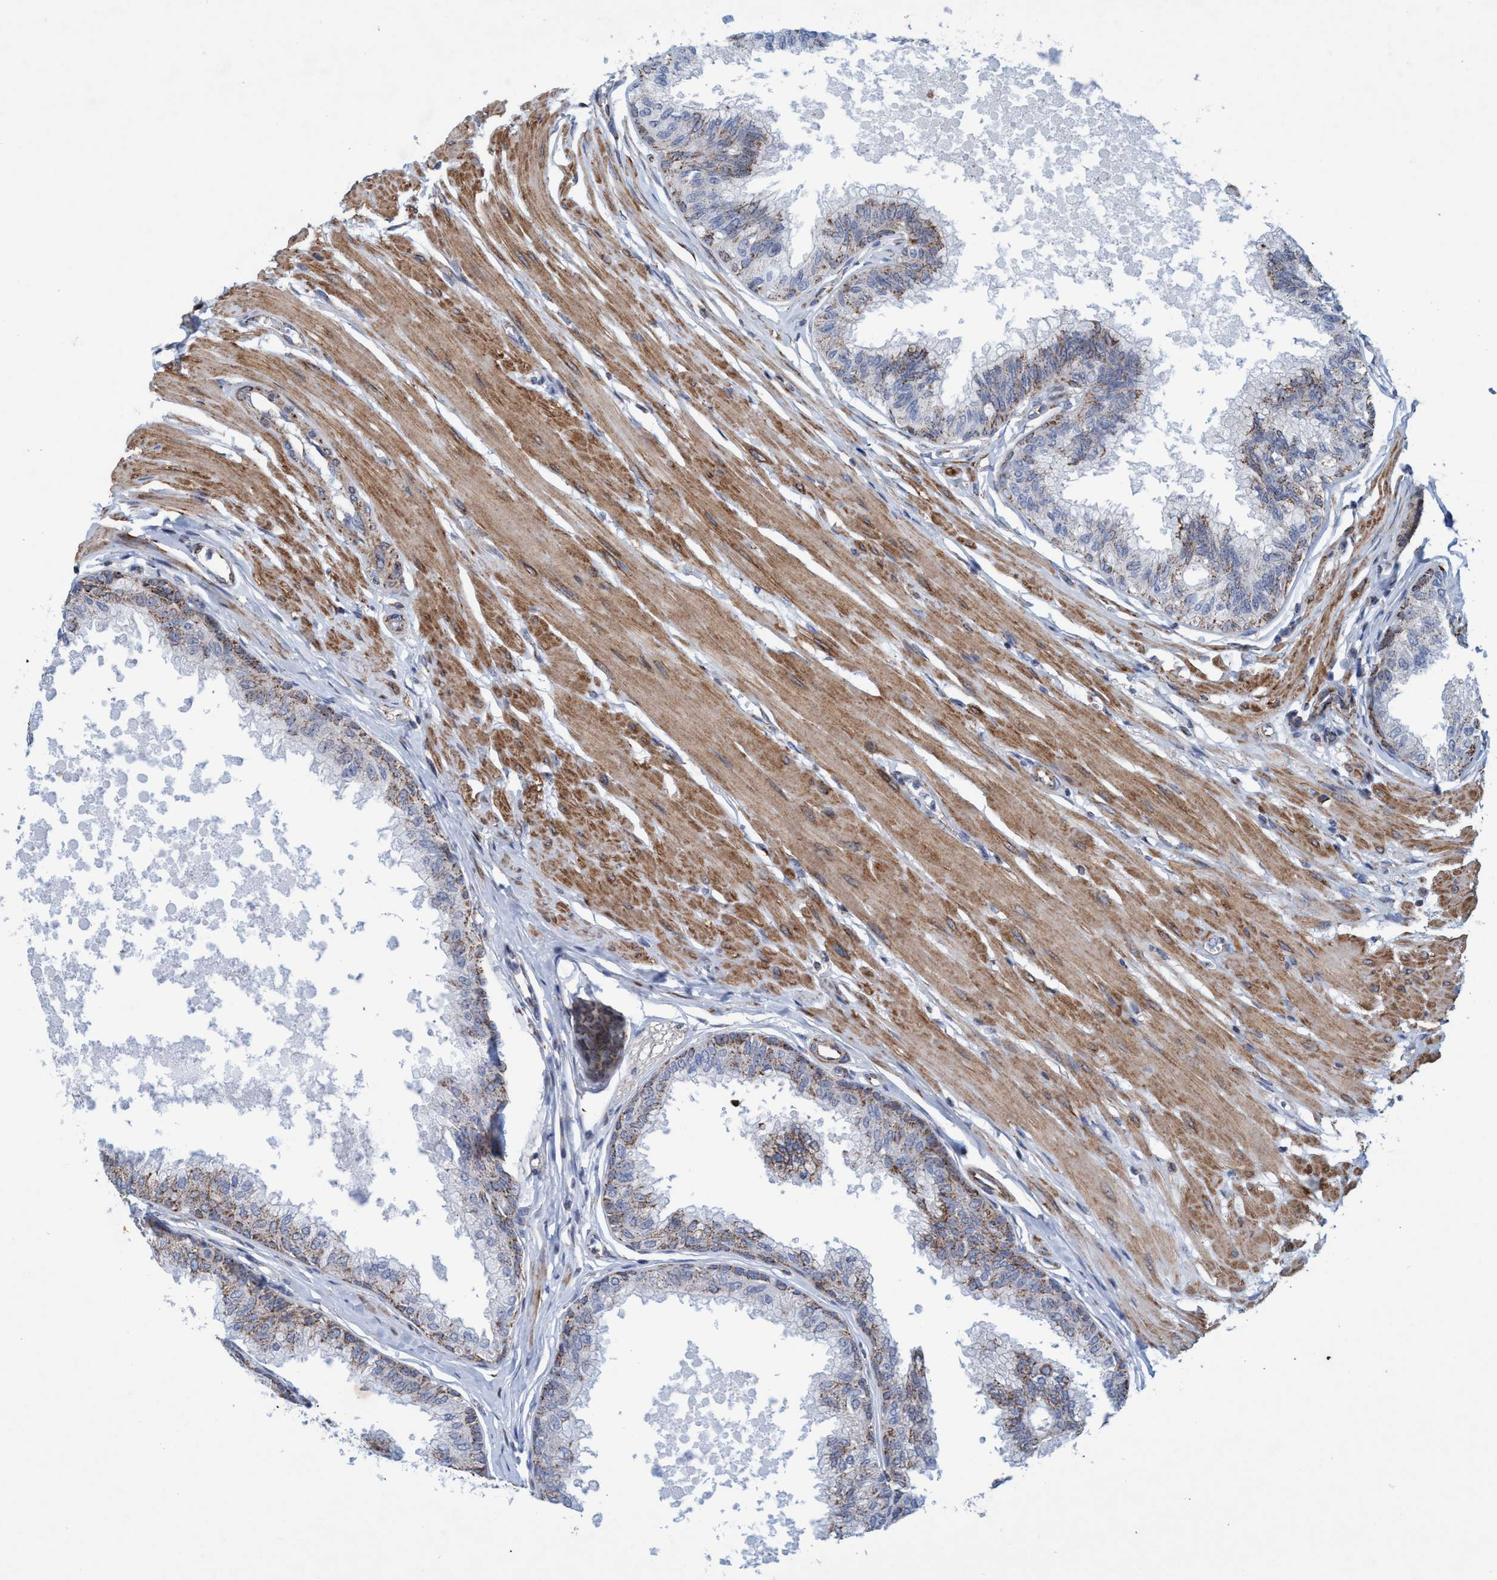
{"staining": {"intensity": "moderate", "quantity": ">75%", "location": "cytoplasmic/membranous"}, "tissue": "prostate", "cell_type": "Glandular cells", "image_type": "normal", "snomed": [{"axis": "morphology", "description": "Normal tissue, NOS"}, {"axis": "topography", "description": "Prostate"}, {"axis": "topography", "description": "Seminal veicle"}], "caption": "The histopathology image demonstrates immunohistochemical staining of normal prostate. There is moderate cytoplasmic/membranous staining is identified in approximately >75% of glandular cells.", "gene": "POLR1F", "patient": {"sex": "male", "age": 60}}